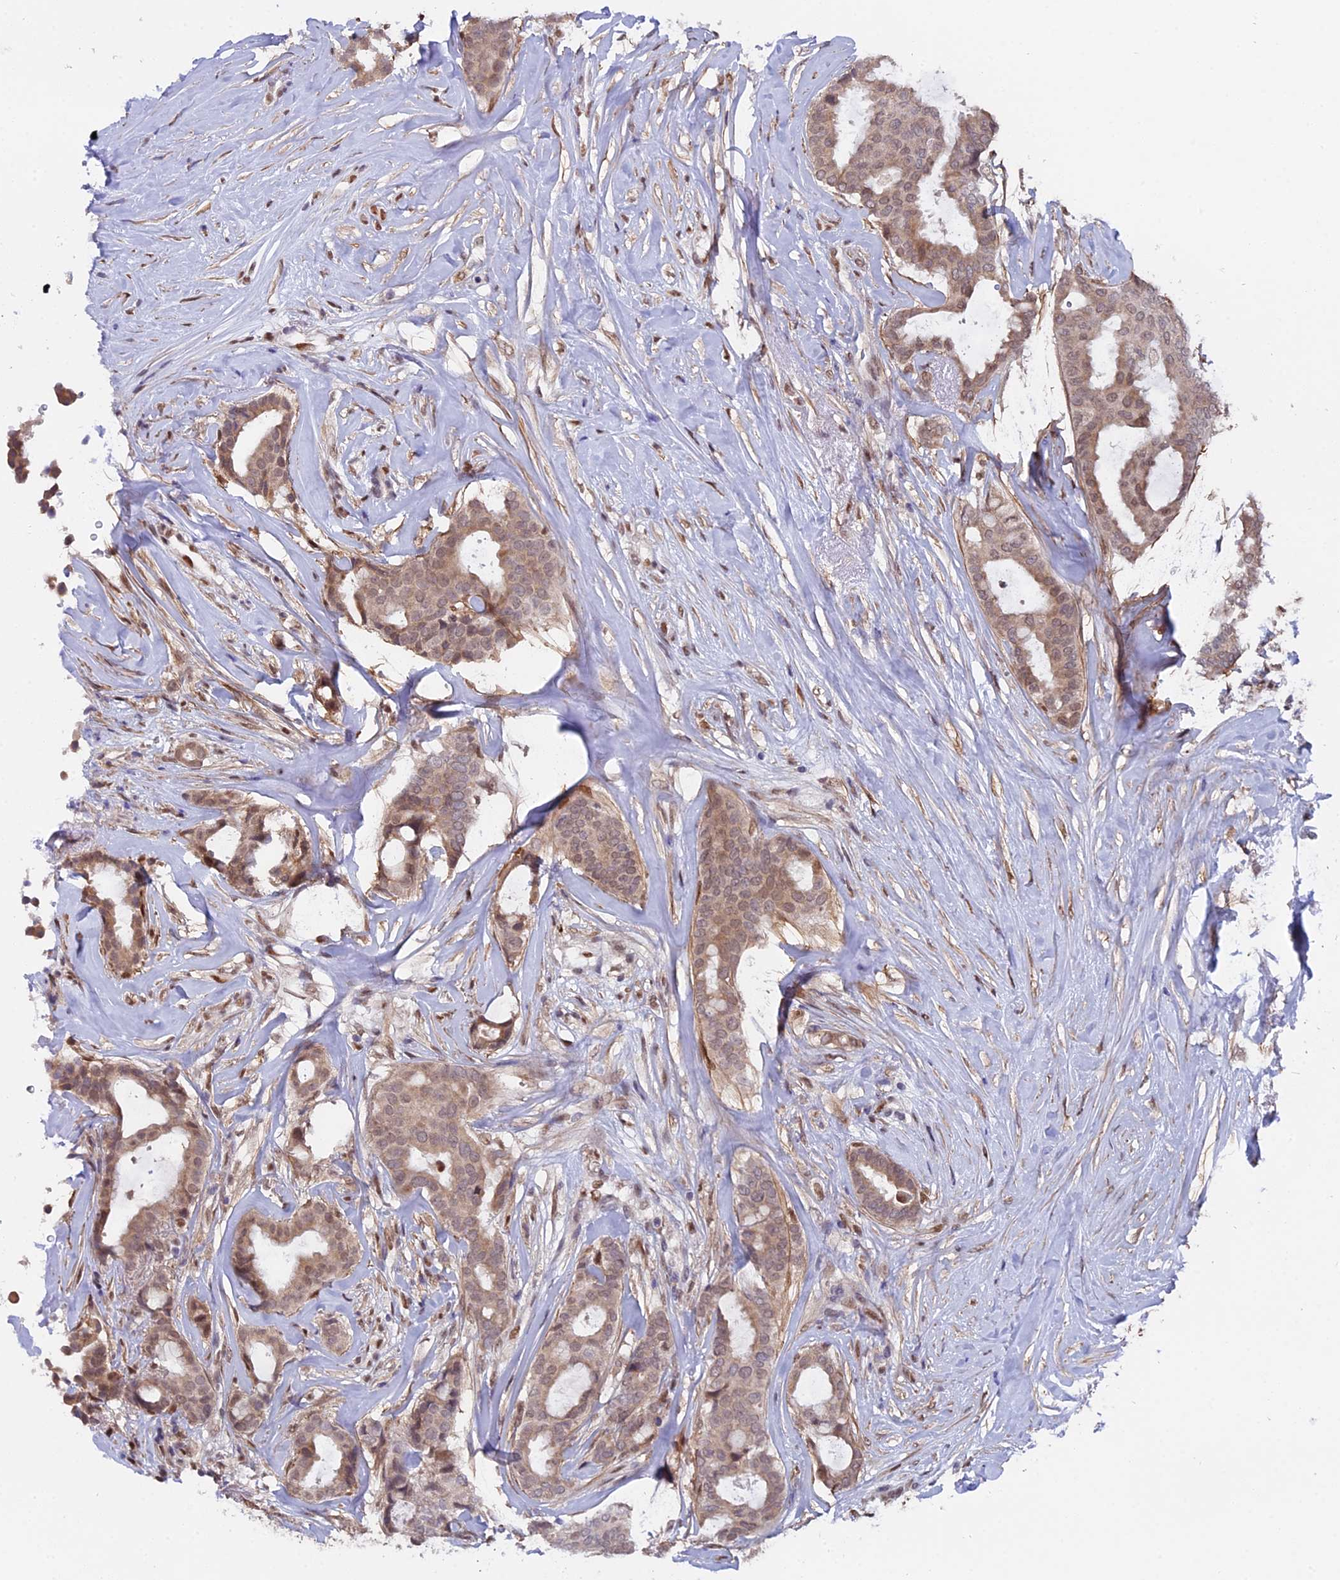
{"staining": {"intensity": "weak", "quantity": ">75%", "location": "cytoplasmic/membranous,nuclear"}, "tissue": "breast cancer", "cell_type": "Tumor cells", "image_type": "cancer", "snomed": [{"axis": "morphology", "description": "Duct carcinoma"}, {"axis": "topography", "description": "Breast"}], "caption": "Immunohistochemical staining of breast cancer (infiltrating ductal carcinoma) shows weak cytoplasmic/membranous and nuclear protein positivity in about >75% of tumor cells. (IHC, brightfield microscopy, high magnification).", "gene": "FAM118B", "patient": {"sex": "female", "age": 75}}